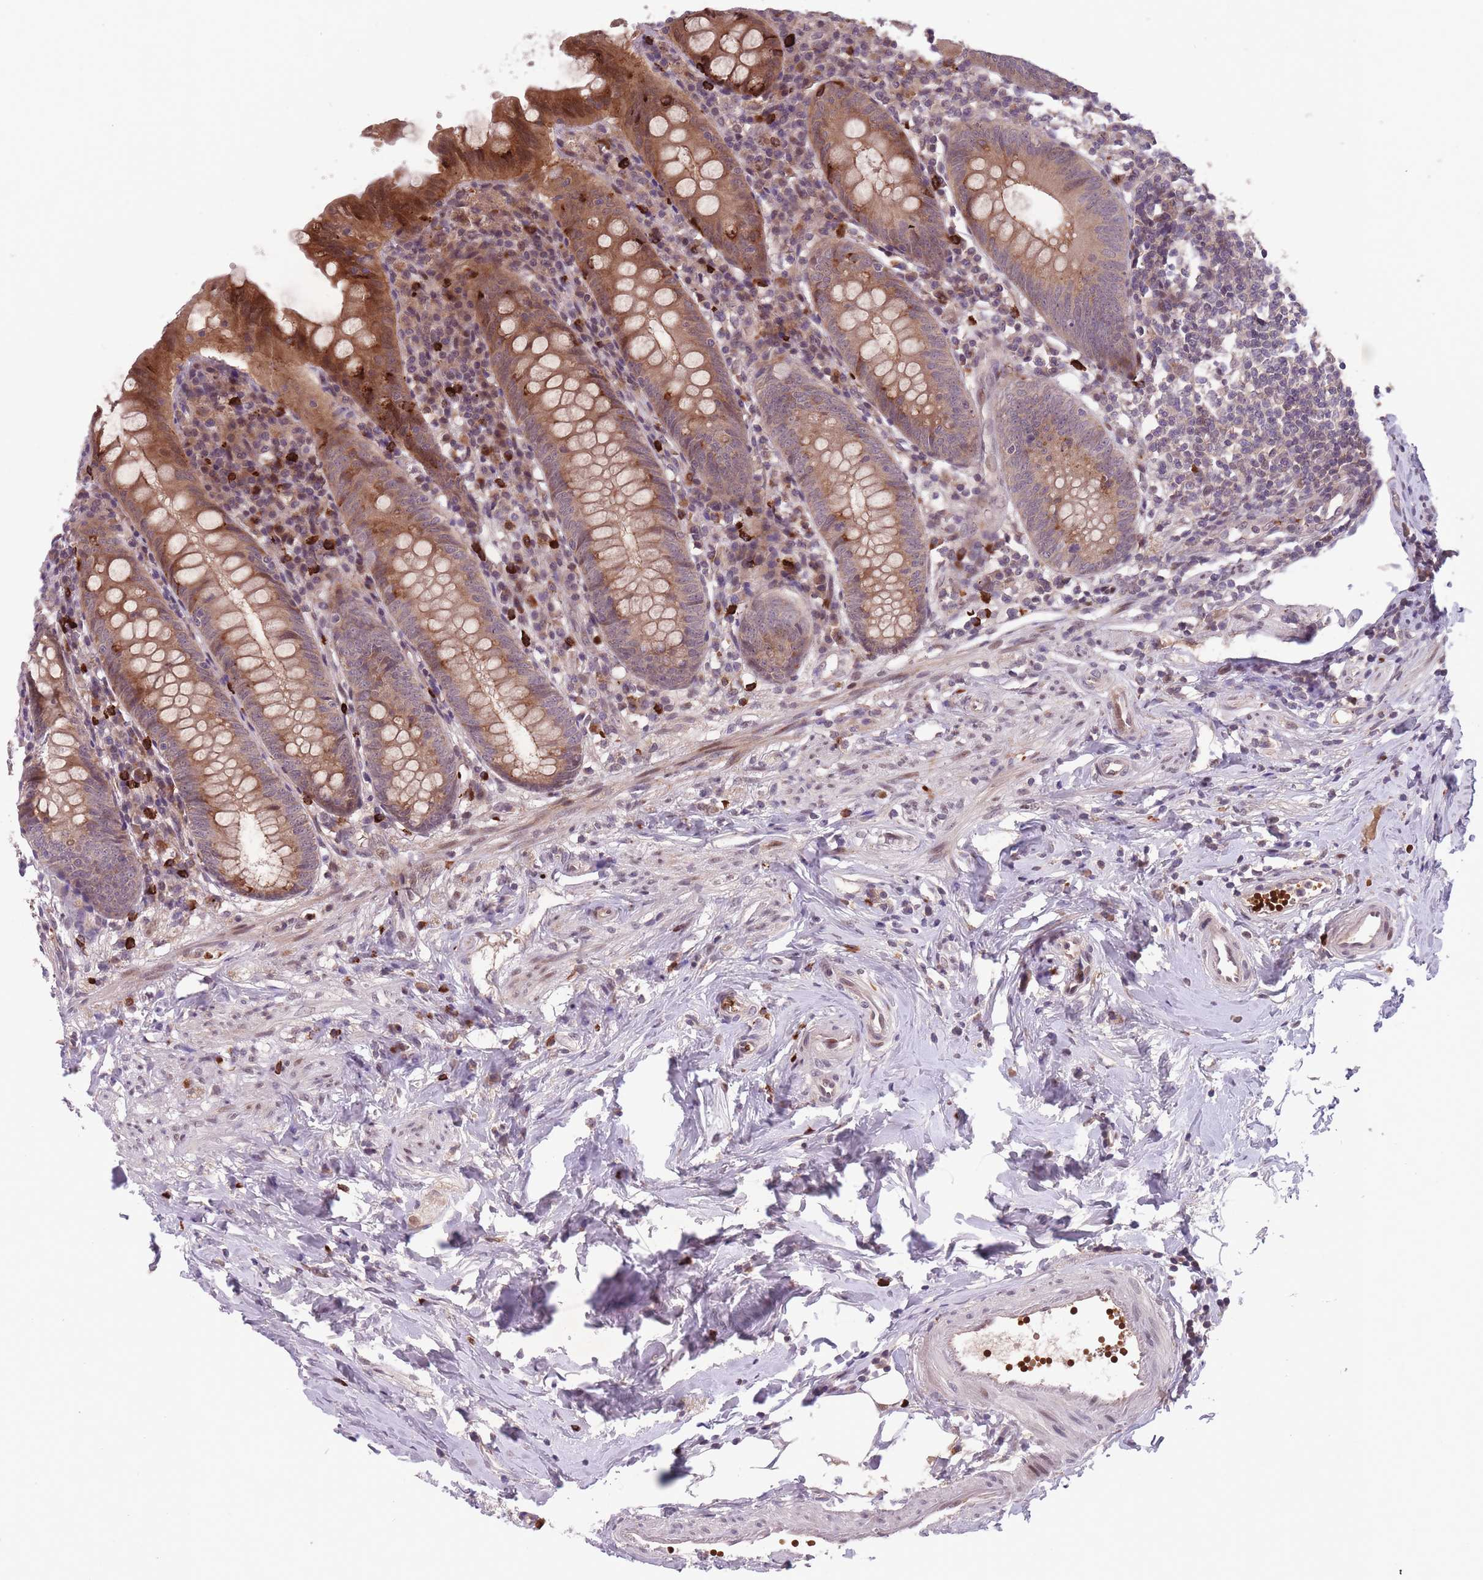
{"staining": {"intensity": "strong", "quantity": ">75%", "location": "cytoplasmic/membranous"}, "tissue": "appendix", "cell_type": "Glandular cells", "image_type": "normal", "snomed": [{"axis": "morphology", "description": "Normal tissue, NOS"}, {"axis": "topography", "description": "Appendix"}], "caption": "IHC histopathology image of unremarkable human appendix stained for a protein (brown), which shows high levels of strong cytoplasmic/membranous staining in about >75% of glandular cells.", "gene": "SECTM1", "patient": {"sex": "female", "age": 54}}